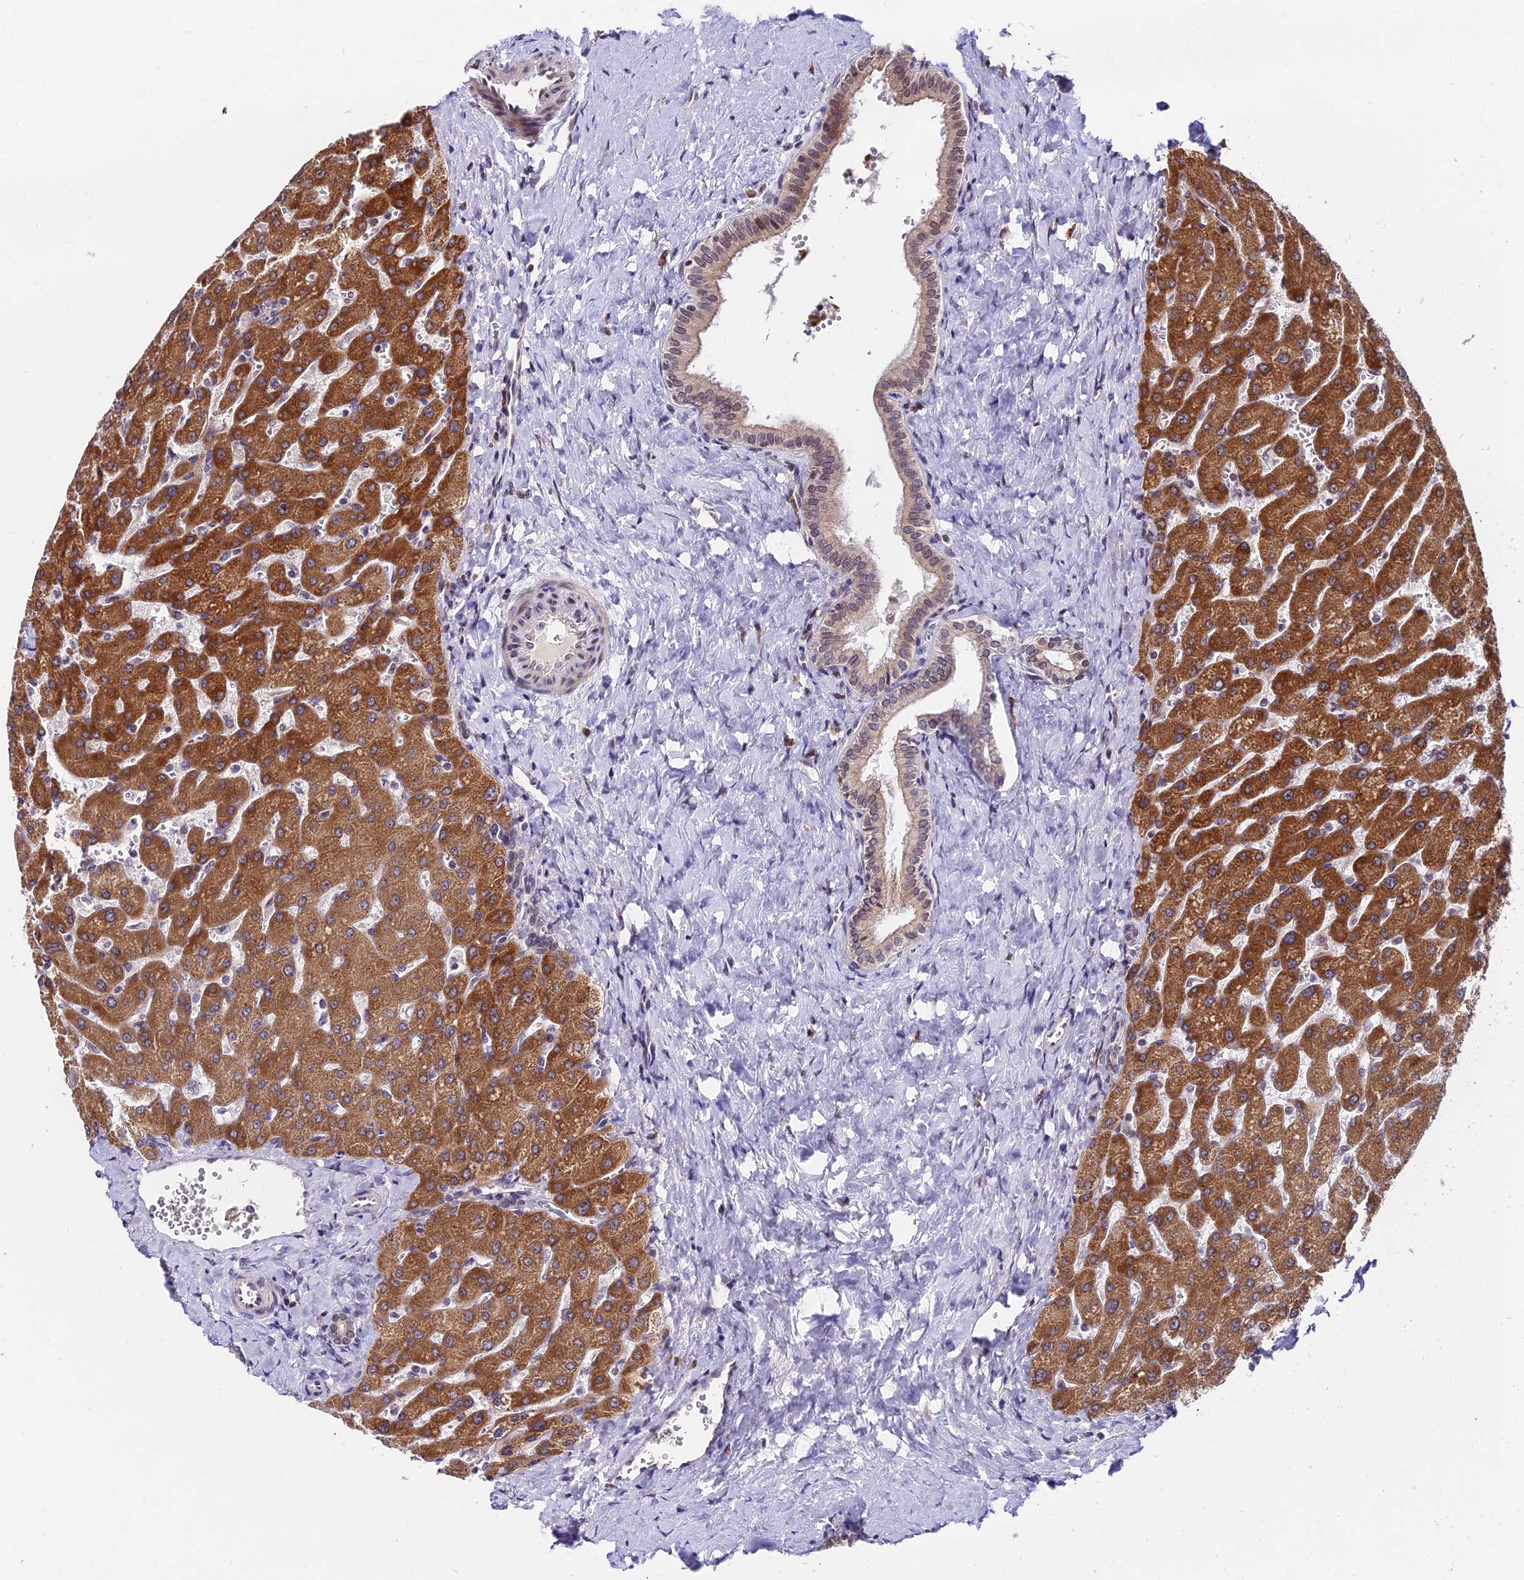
{"staining": {"intensity": "weak", "quantity": "25%-75%", "location": "cytoplasmic/membranous"}, "tissue": "liver", "cell_type": "Cholangiocytes", "image_type": "normal", "snomed": [{"axis": "morphology", "description": "Normal tissue, NOS"}, {"axis": "topography", "description": "Liver"}], "caption": "Benign liver was stained to show a protein in brown. There is low levels of weak cytoplasmic/membranous expression in about 25%-75% of cholangiocytes.", "gene": "CDNF", "patient": {"sex": "male", "age": 55}}